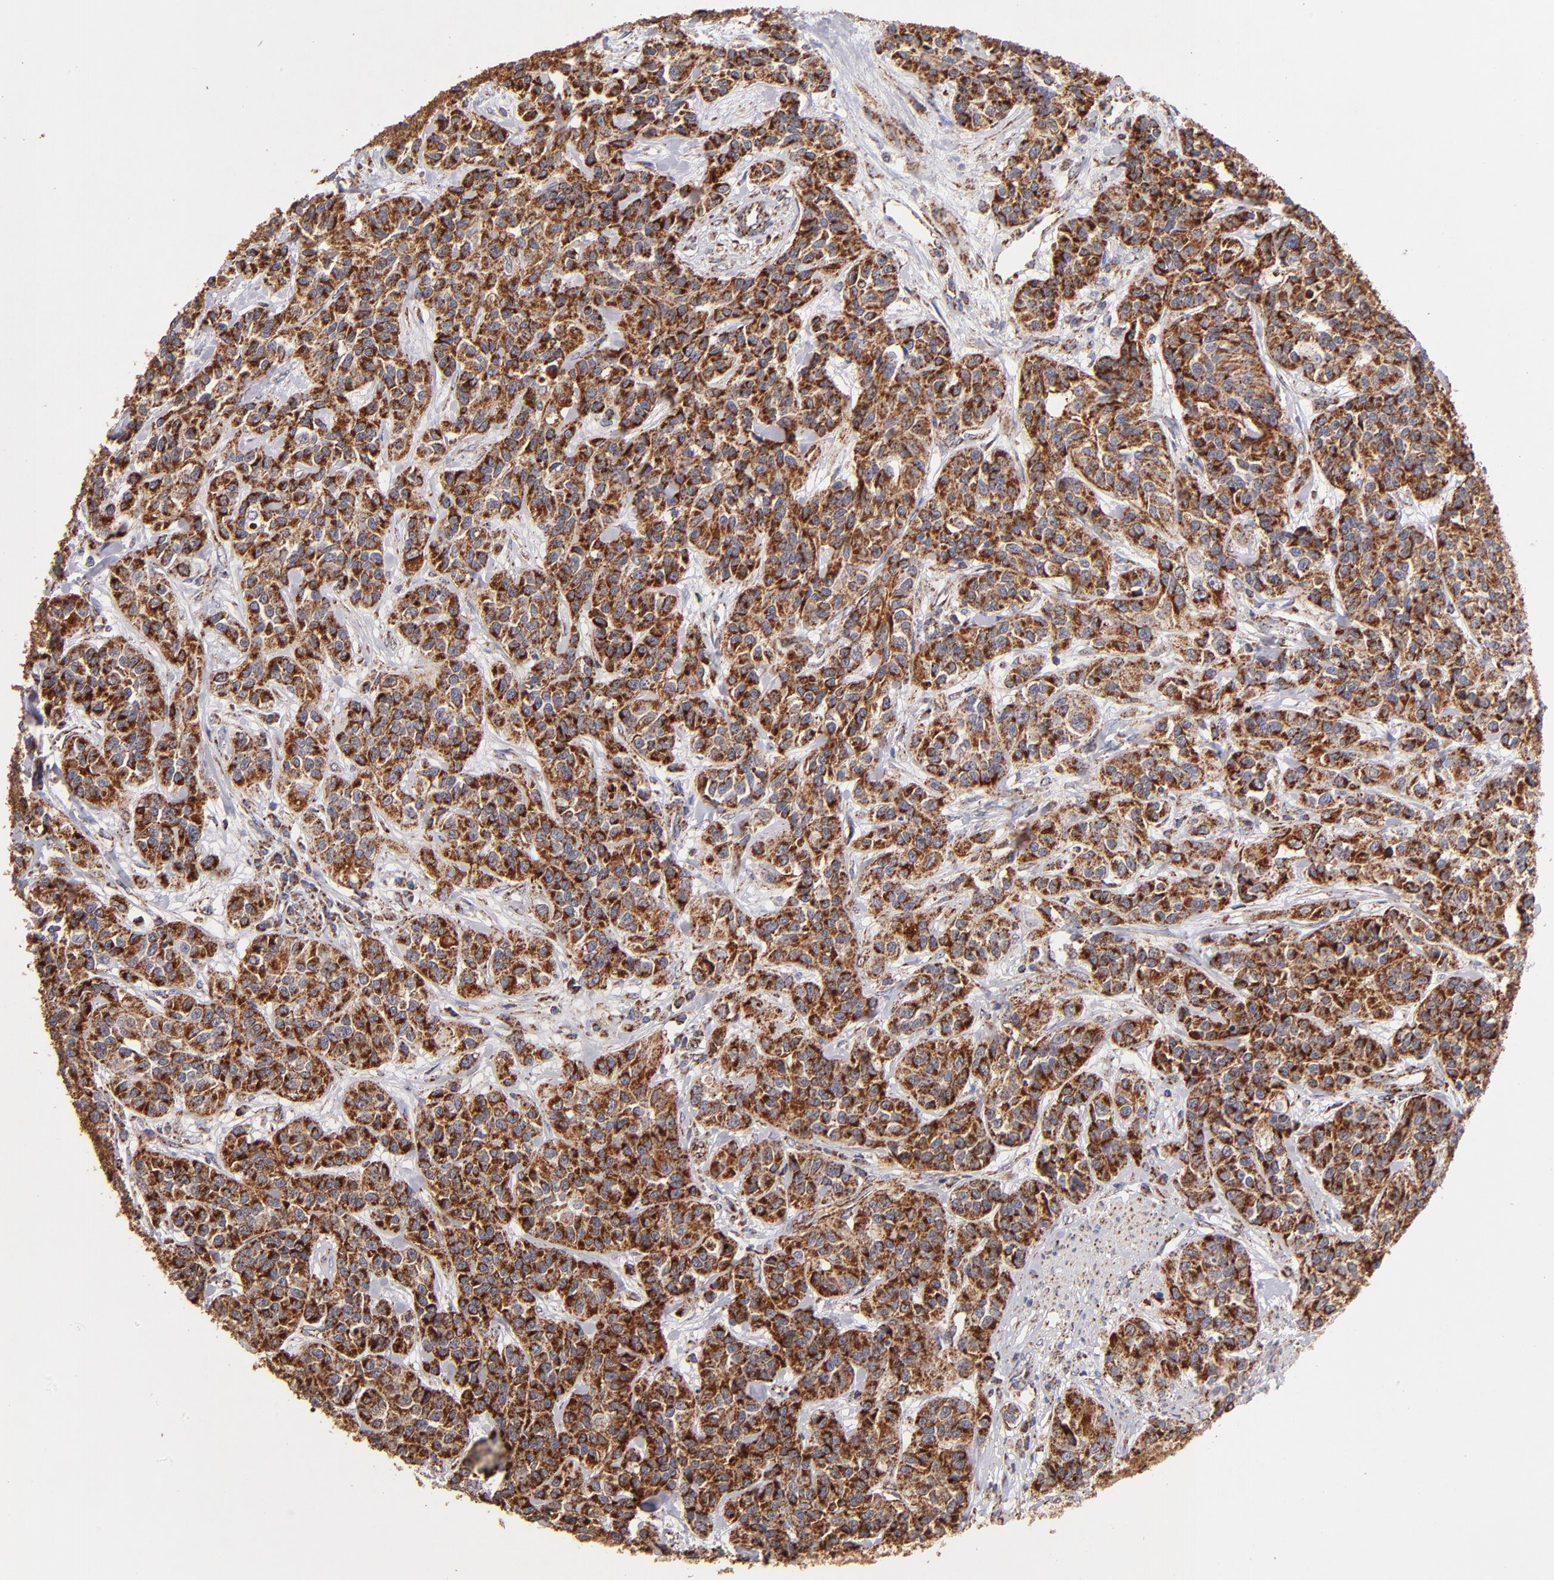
{"staining": {"intensity": "strong", "quantity": ">75%", "location": "cytoplasmic/membranous"}, "tissue": "urothelial cancer", "cell_type": "Tumor cells", "image_type": "cancer", "snomed": [{"axis": "morphology", "description": "Urothelial carcinoma, High grade"}, {"axis": "topography", "description": "Urinary bladder"}], "caption": "Protein staining exhibits strong cytoplasmic/membranous expression in approximately >75% of tumor cells in urothelial cancer.", "gene": "DLST", "patient": {"sex": "female", "age": 81}}